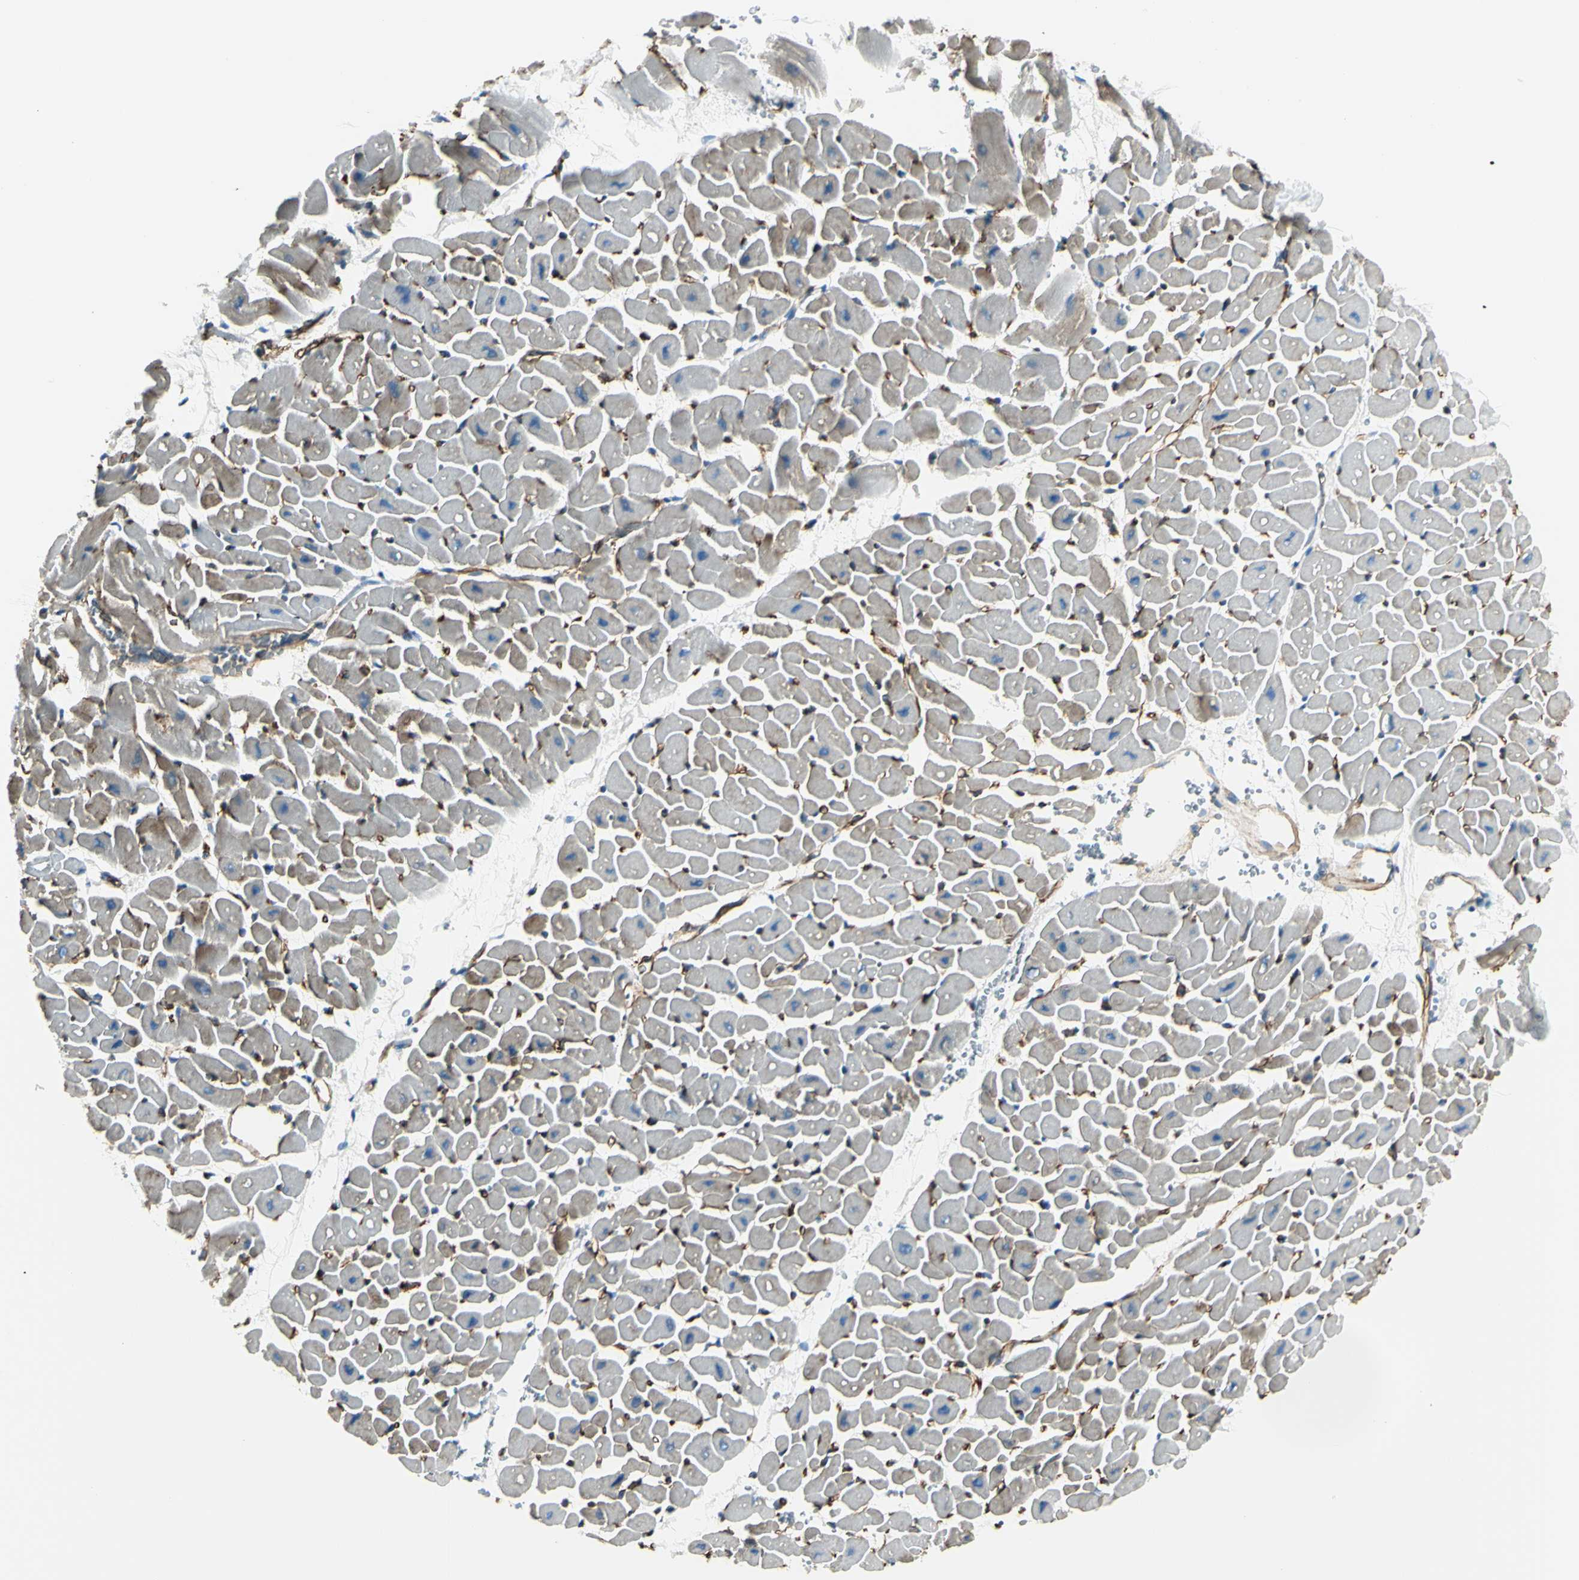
{"staining": {"intensity": "negative", "quantity": "none", "location": "none"}, "tissue": "heart muscle", "cell_type": "Cardiomyocytes", "image_type": "normal", "snomed": [{"axis": "morphology", "description": "Normal tissue, NOS"}, {"axis": "topography", "description": "Heart"}], "caption": "There is no significant expression in cardiomyocytes of heart muscle. (Stains: DAB IHC with hematoxylin counter stain, Microscopy: brightfield microscopy at high magnification).", "gene": "PTH2R", "patient": {"sex": "male", "age": 45}}